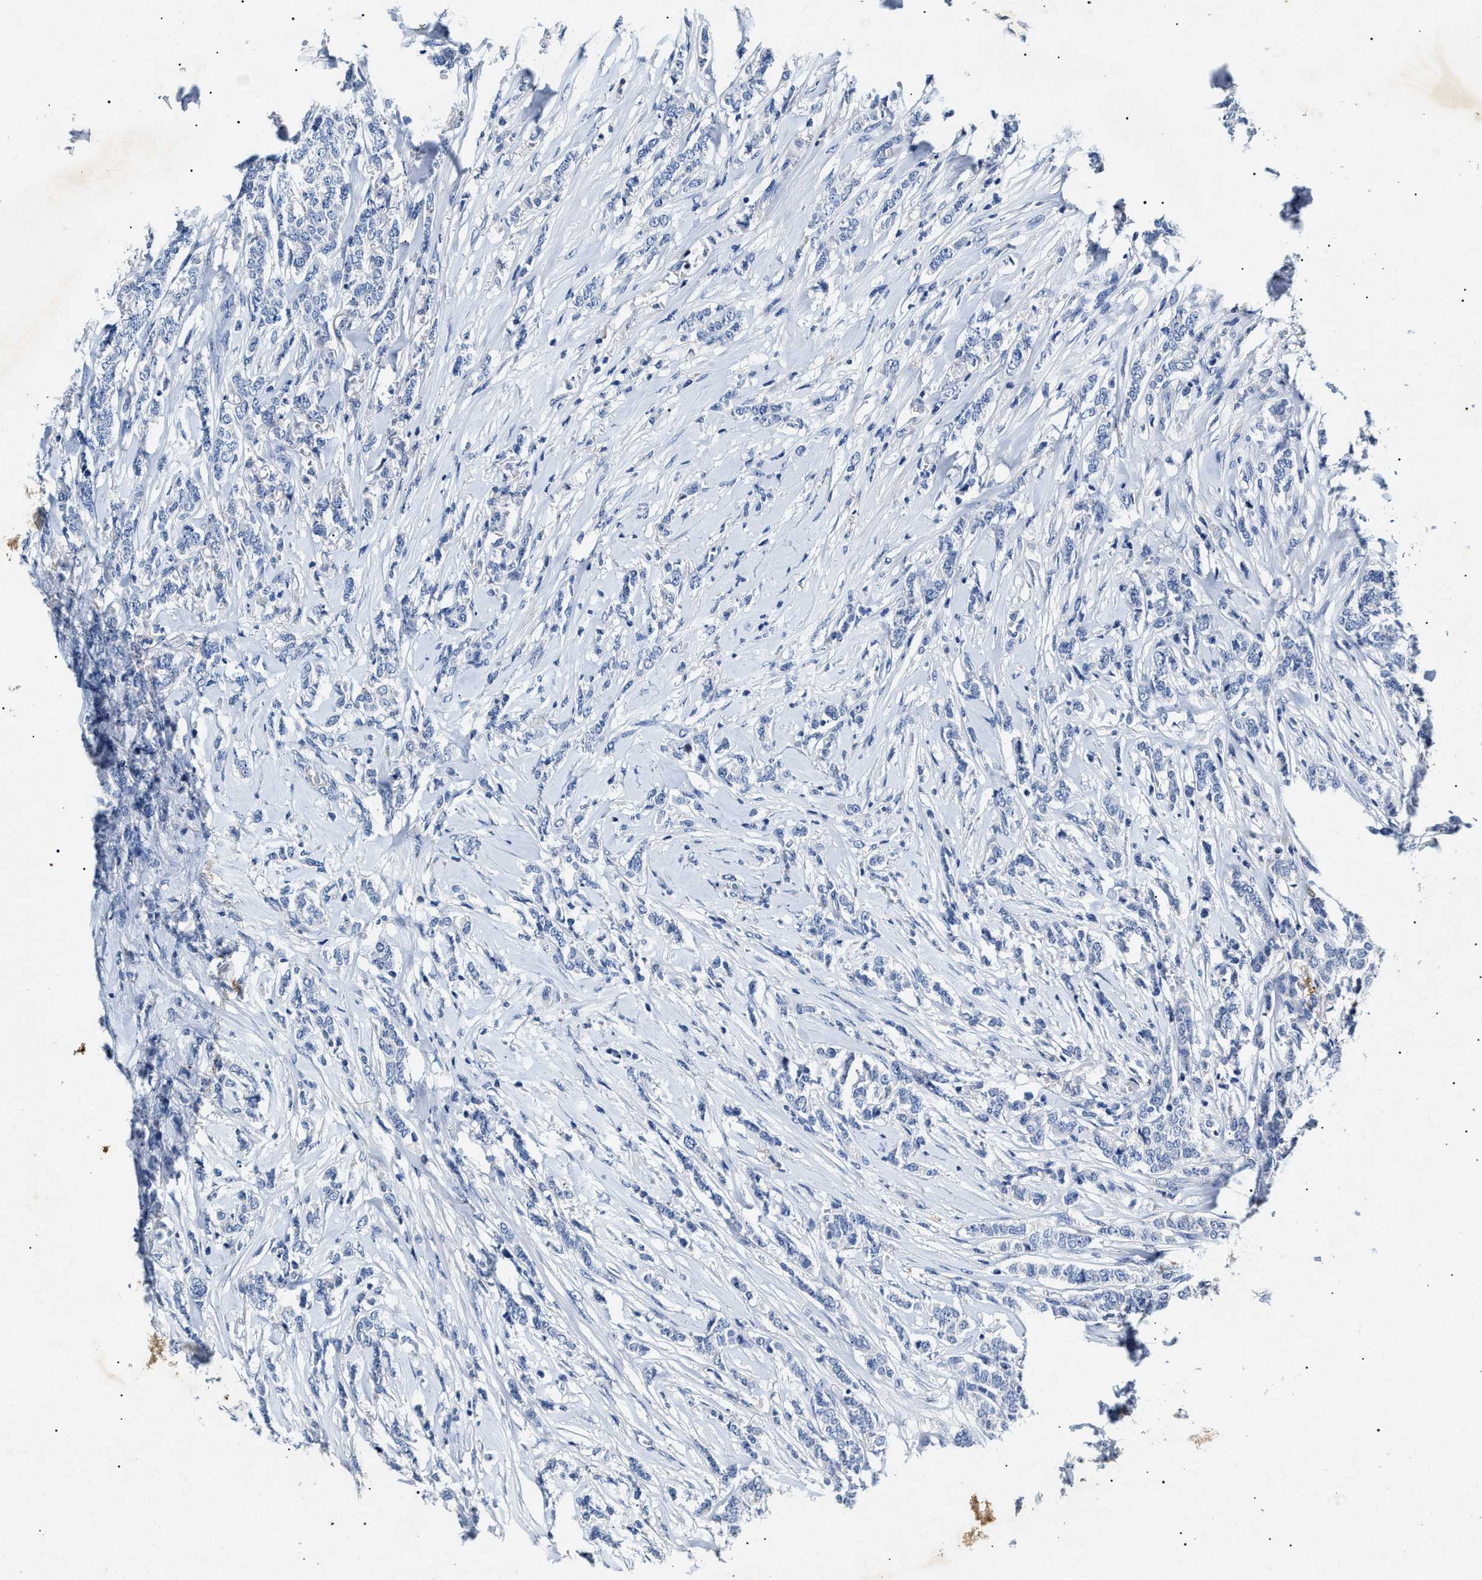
{"staining": {"intensity": "negative", "quantity": "none", "location": "none"}, "tissue": "breast cancer", "cell_type": "Tumor cells", "image_type": "cancer", "snomed": [{"axis": "morphology", "description": "Lobular carcinoma"}, {"axis": "topography", "description": "Skin"}, {"axis": "topography", "description": "Breast"}], "caption": "Tumor cells show no significant protein positivity in lobular carcinoma (breast).", "gene": "LRRC8E", "patient": {"sex": "female", "age": 46}}